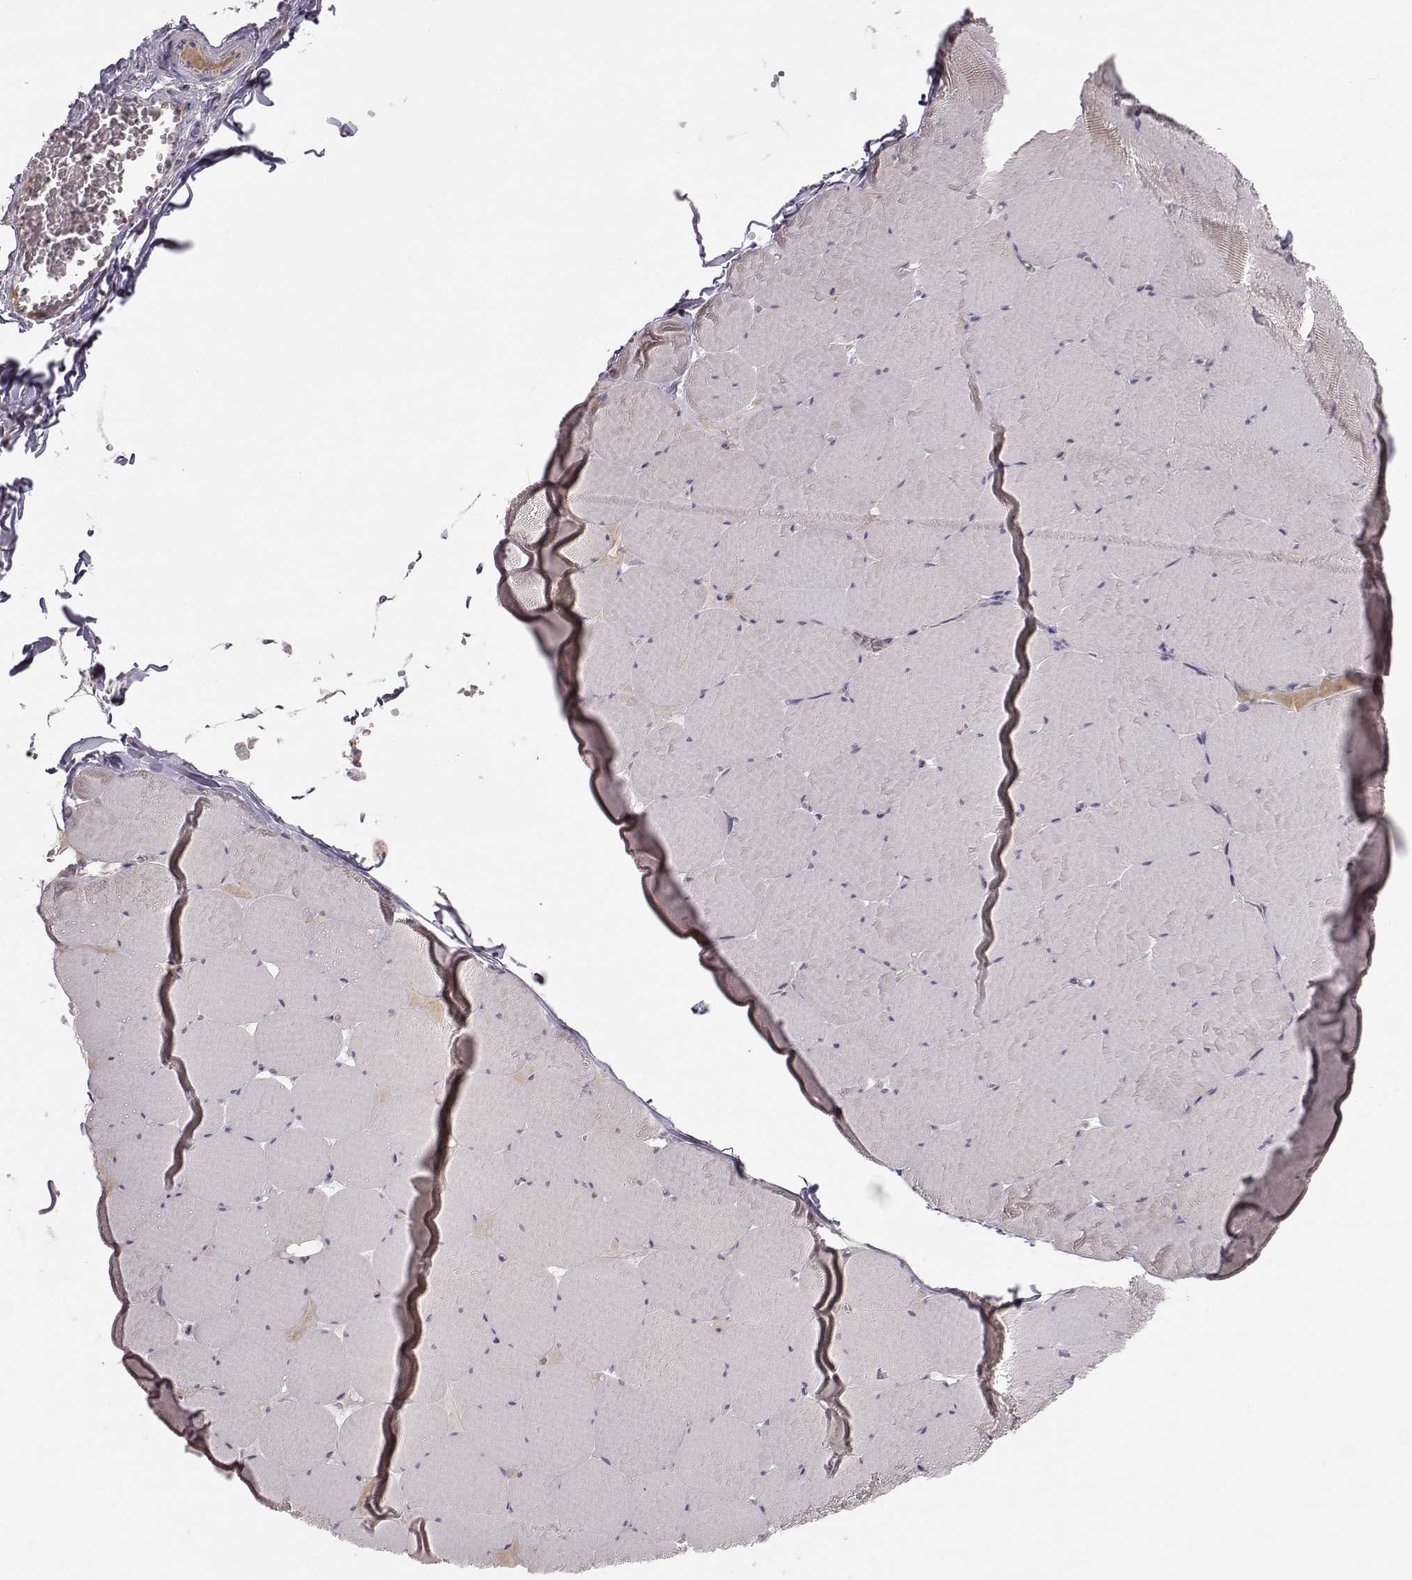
{"staining": {"intensity": "moderate", "quantity": "<25%", "location": "cytoplasmic/membranous"}, "tissue": "skeletal muscle", "cell_type": "Myocytes", "image_type": "normal", "snomed": [{"axis": "morphology", "description": "Normal tissue, NOS"}, {"axis": "morphology", "description": "Malignant melanoma, Metastatic site"}, {"axis": "topography", "description": "Skeletal muscle"}], "caption": "IHC image of normal skeletal muscle stained for a protein (brown), which reveals low levels of moderate cytoplasmic/membranous expression in approximately <25% of myocytes.", "gene": "ACSL6", "patient": {"sex": "male", "age": 50}}